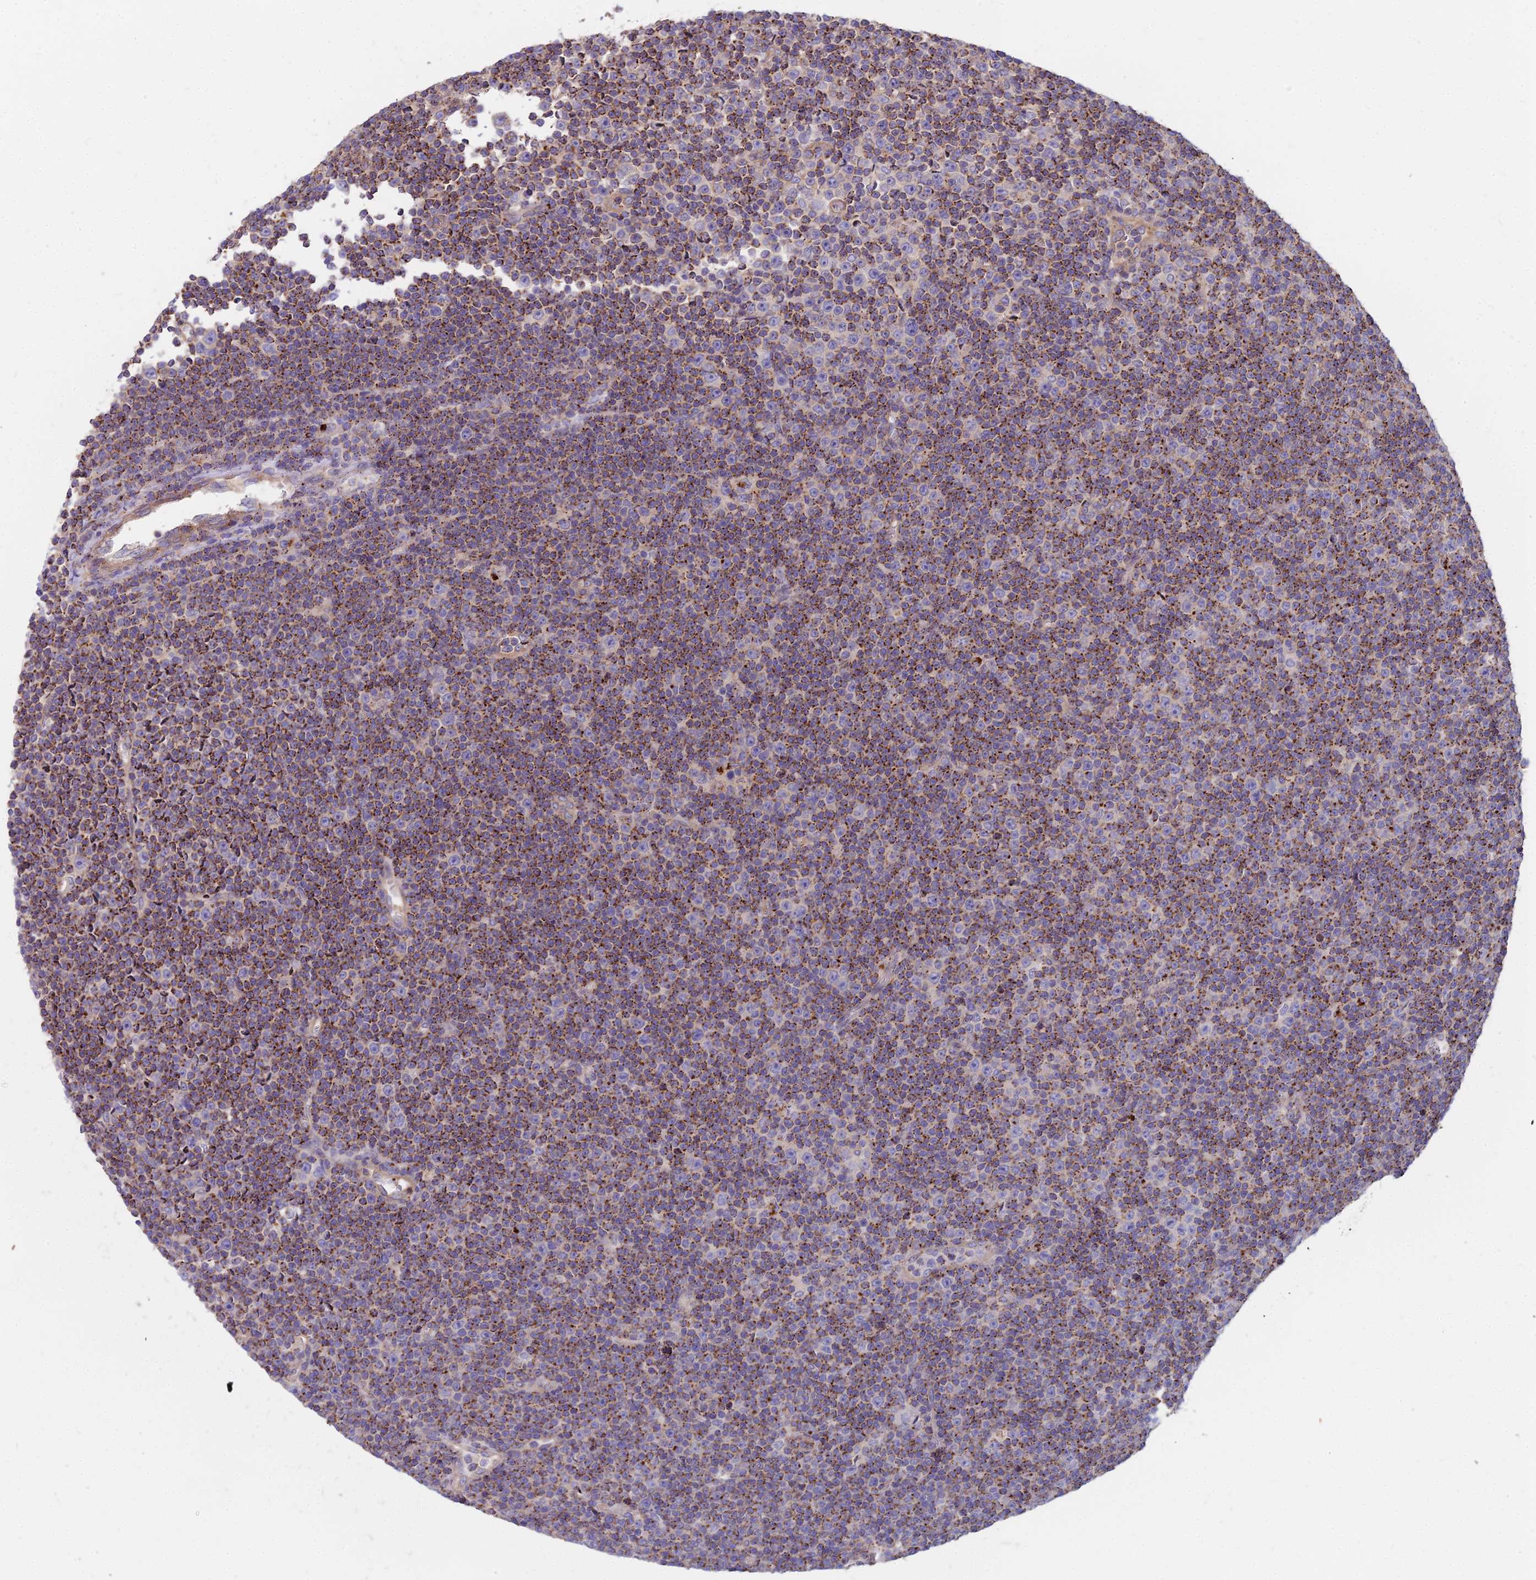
{"staining": {"intensity": "strong", "quantity": ">75%", "location": "cytoplasmic/membranous"}, "tissue": "lymphoma", "cell_type": "Tumor cells", "image_type": "cancer", "snomed": [{"axis": "morphology", "description": "Malignant lymphoma, non-Hodgkin's type, Low grade"}, {"axis": "topography", "description": "Lymph node"}], "caption": "A photomicrograph of human lymphoma stained for a protein displays strong cytoplasmic/membranous brown staining in tumor cells. (DAB = brown stain, brightfield microscopy at high magnification).", "gene": "HLA-DOA", "patient": {"sex": "female", "age": 67}}